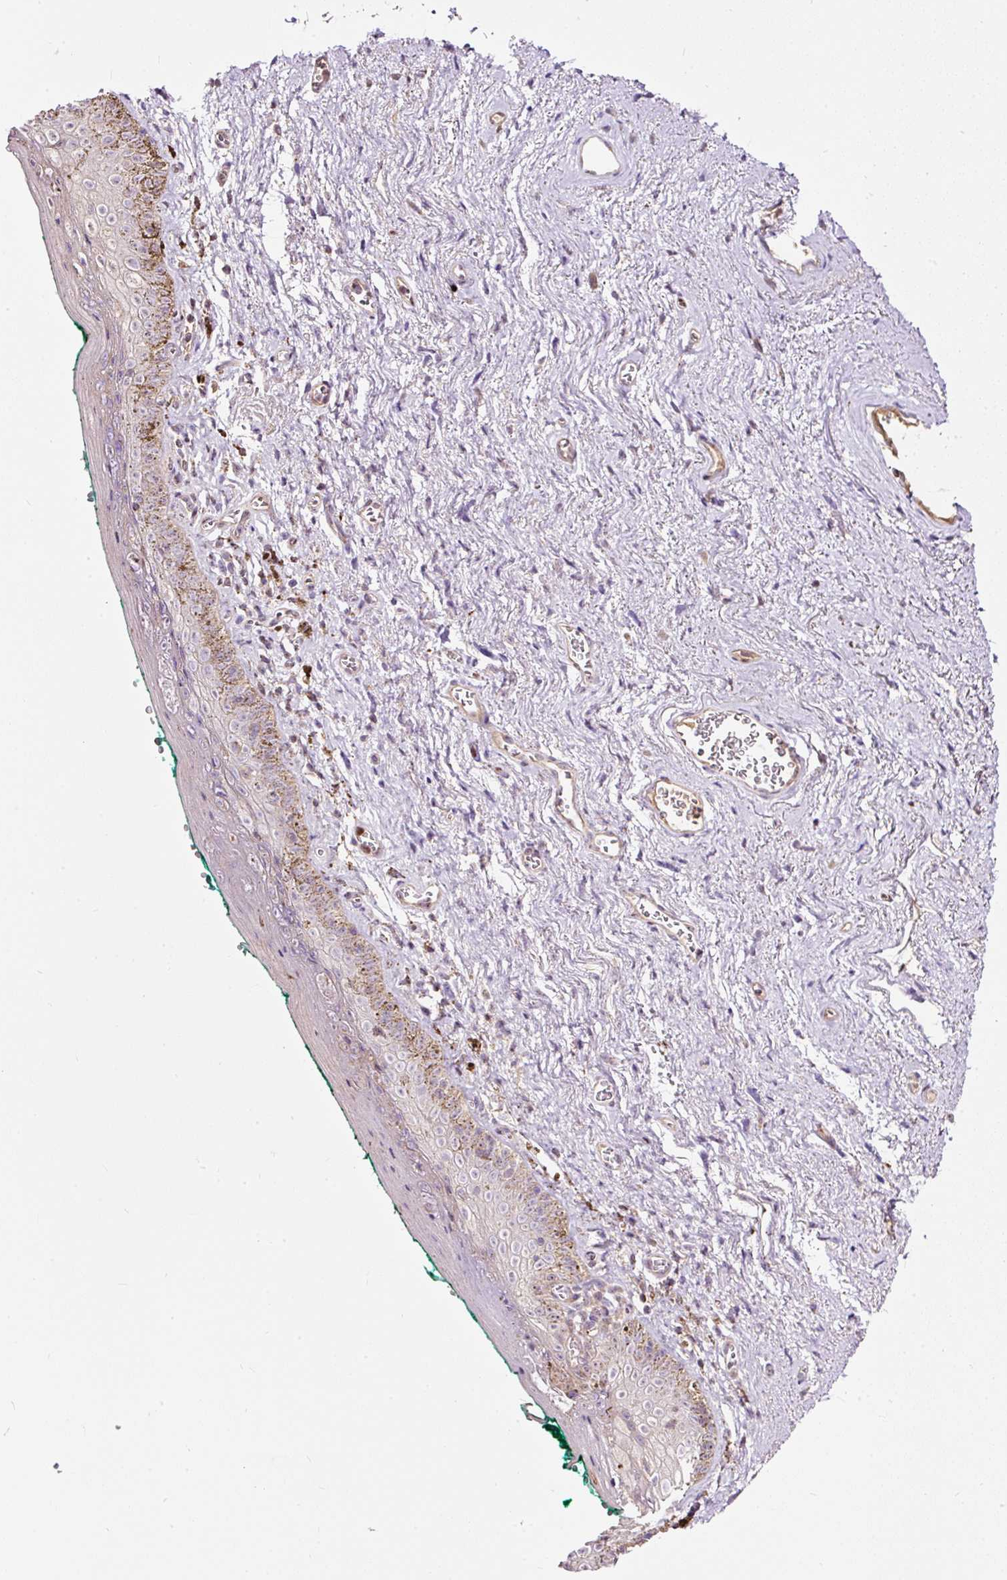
{"staining": {"intensity": "moderate", "quantity": "<25%", "location": "cytoplasmic/membranous"}, "tissue": "vagina", "cell_type": "Squamous epithelial cells", "image_type": "normal", "snomed": [{"axis": "morphology", "description": "Normal tissue, NOS"}, {"axis": "topography", "description": "Vulva"}, {"axis": "topography", "description": "Vagina"}, {"axis": "topography", "description": "Peripheral nerve tissue"}], "caption": "High-power microscopy captured an immunohistochemistry micrograph of normal vagina, revealing moderate cytoplasmic/membranous expression in approximately <25% of squamous epithelial cells. (brown staining indicates protein expression, while blue staining denotes nuclei).", "gene": "BOLA3", "patient": {"sex": "female", "age": 66}}